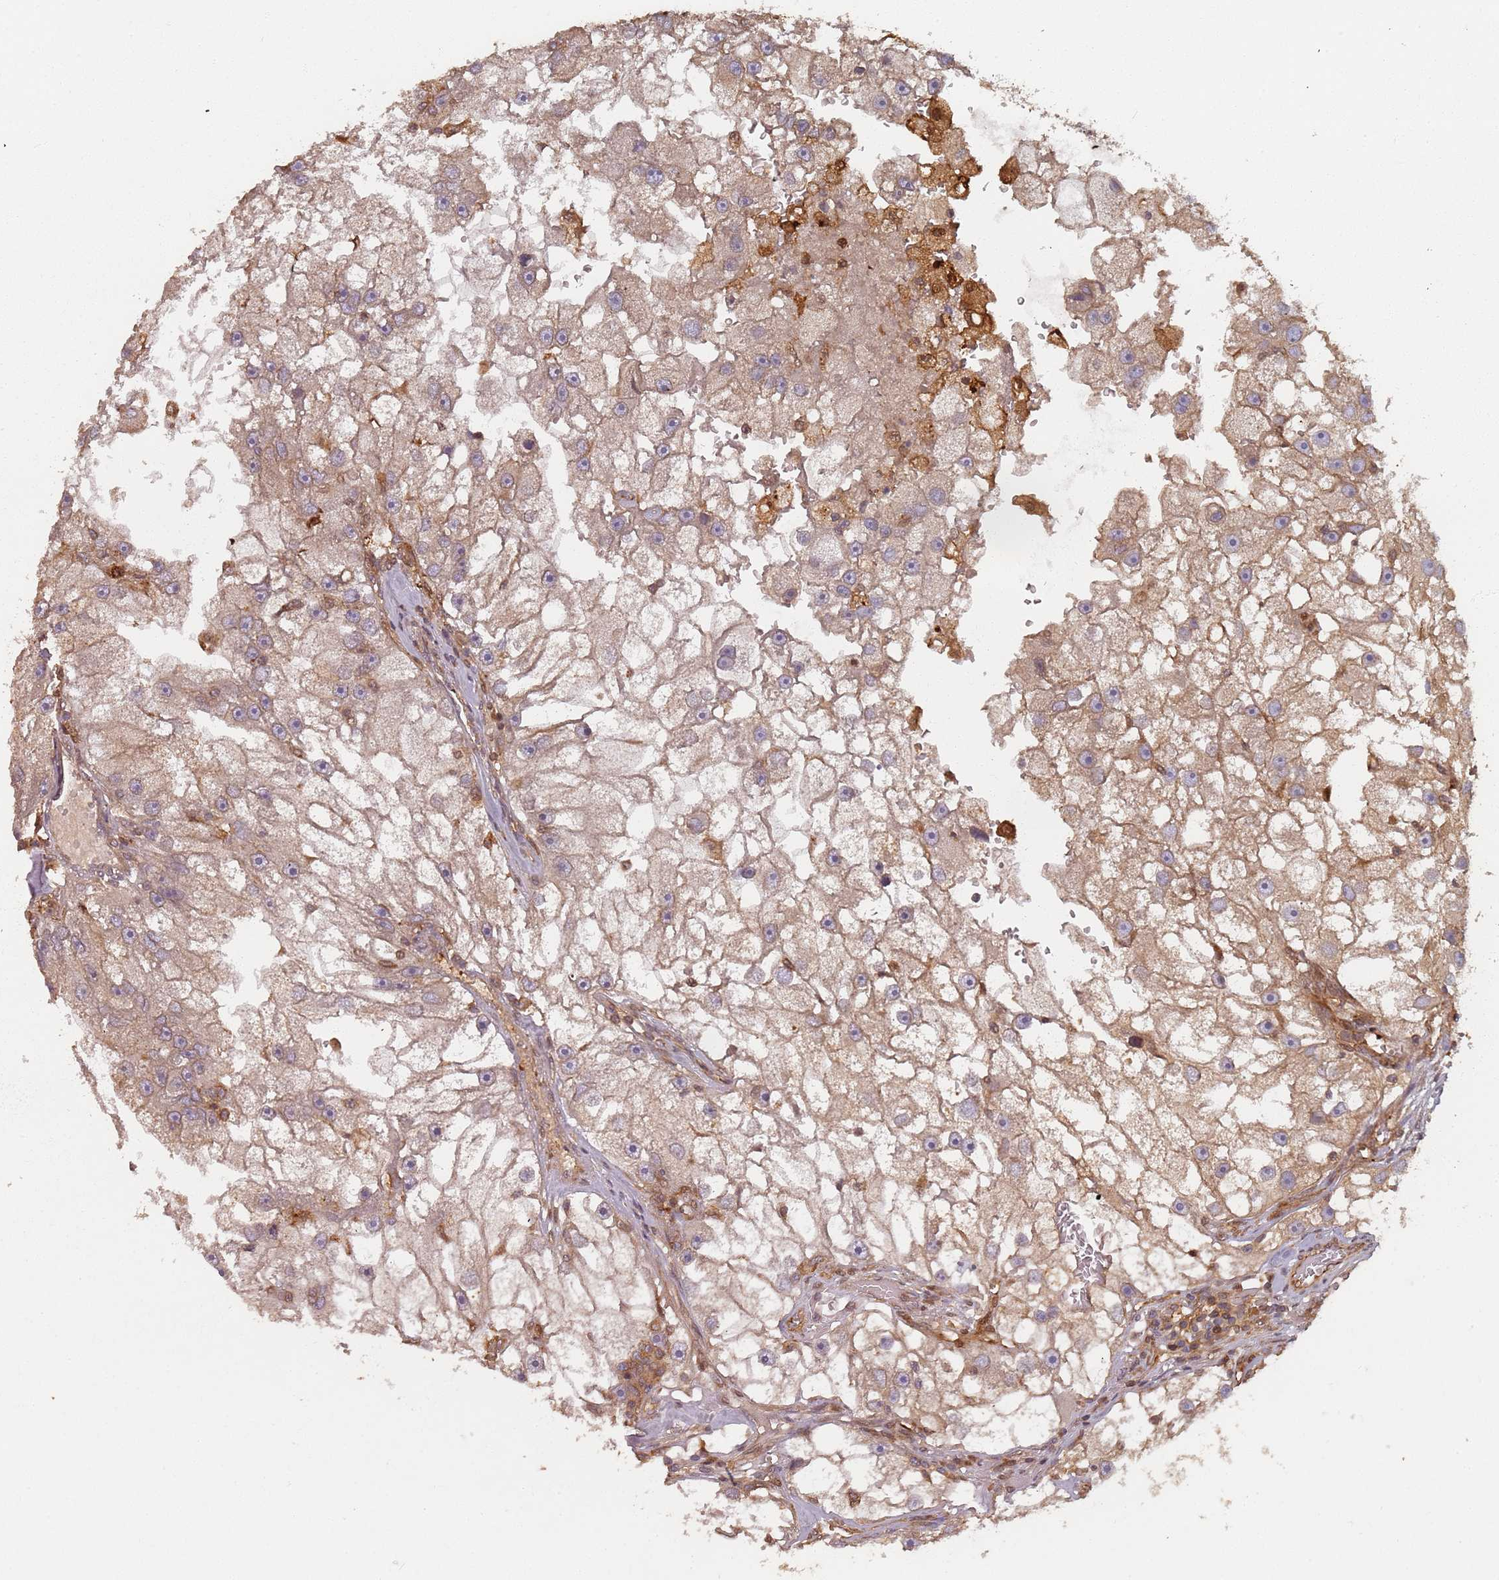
{"staining": {"intensity": "weak", "quantity": "<25%", "location": "cytoplasmic/membranous"}, "tissue": "renal cancer", "cell_type": "Tumor cells", "image_type": "cancer", "snomed": [{"axis": "morphology", "description": "Adenocarcinoma, NOS"}, {"axis": "topography", "description": "Kidney"}], "caption": "A high-resolution photomicrograph shows IHC staining of renal cancer (adenocarcinoma), which demonstrates no significant staining in tumor cells. (Immunohistochemistry, brightfield microscopy, high magnification).", "gene": "SDCCAG8", "patient": {"sex": "male", "age": 63}}